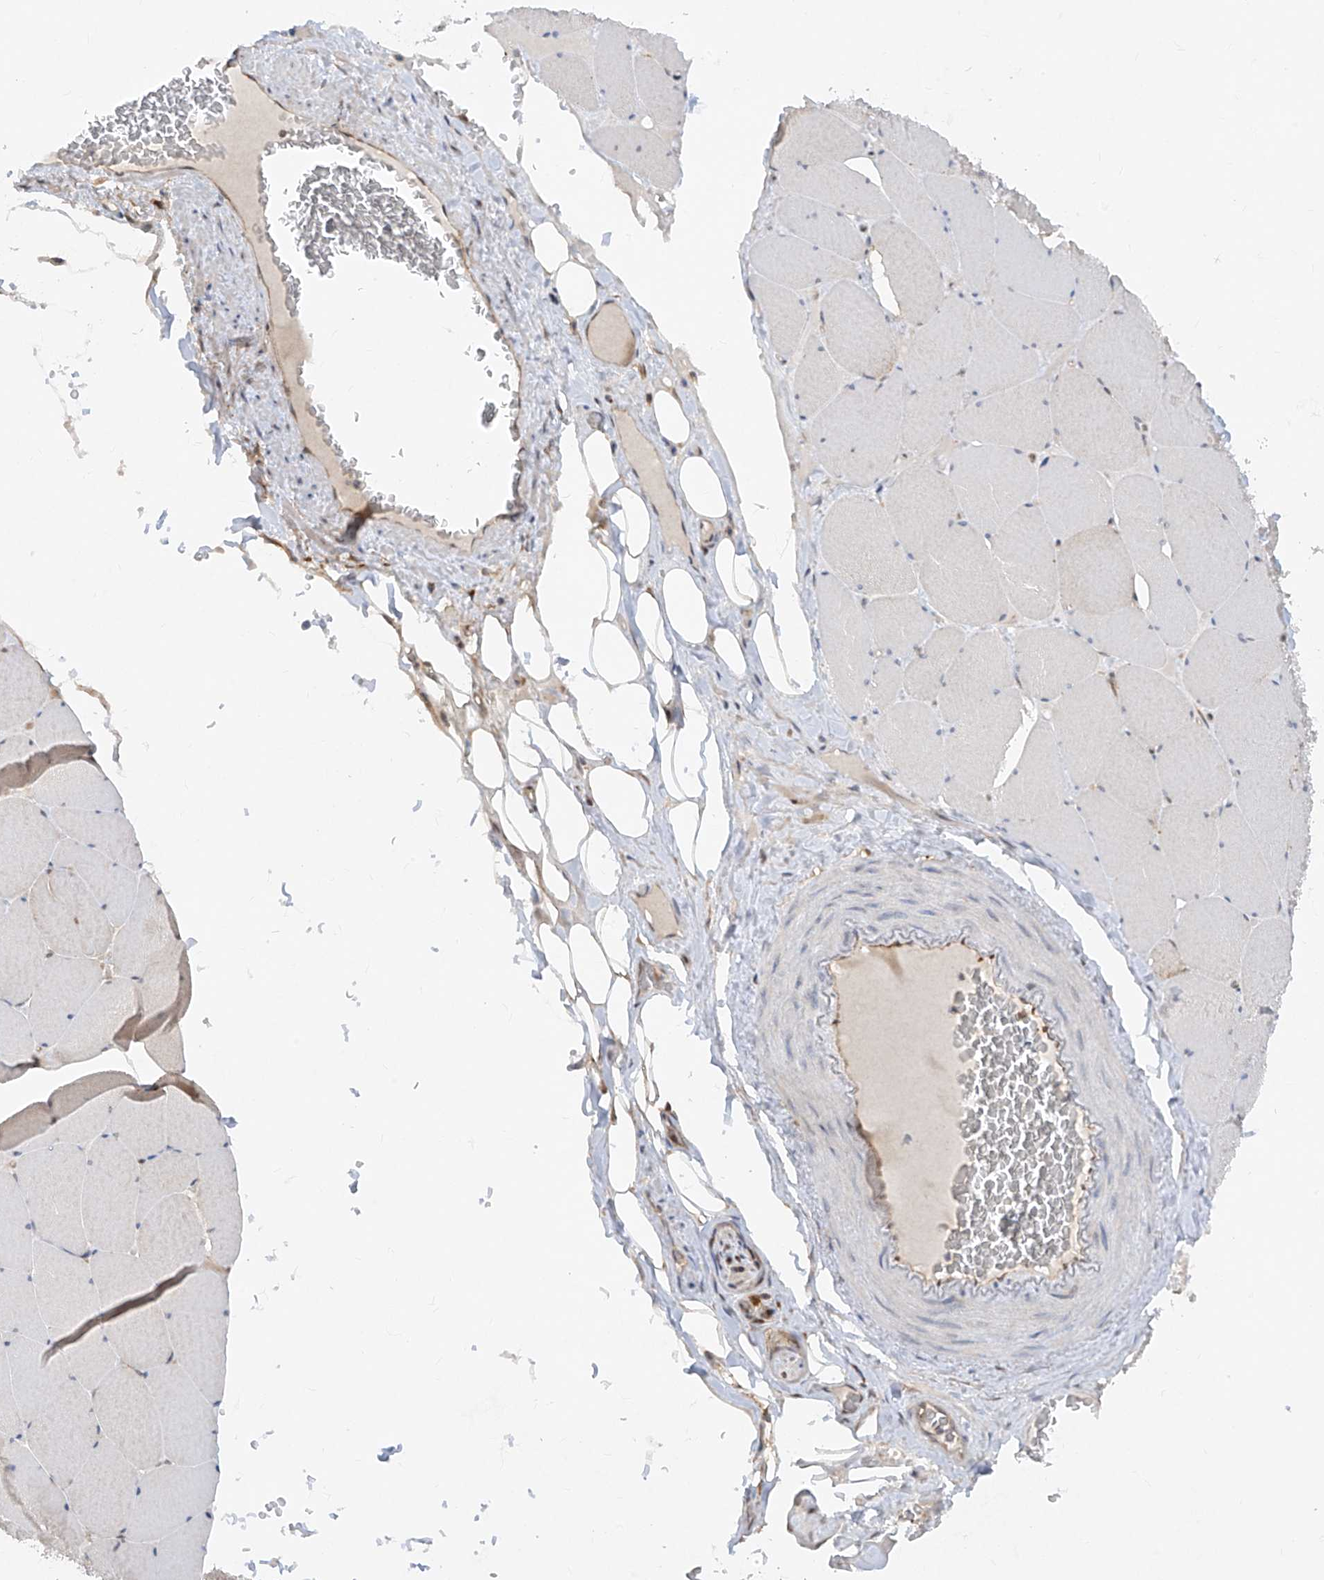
{"staining": {"intensity": "weak", "quantity": "<25%", "location": "cytoplasmic/membranous"}, "tissue": "skeletal muscle", "cell_type": "Myocytes", "image_type": "normal", "snomed": [{"axis": "morphology", "description": "Normal tissue, NOS"}, {"axis": "topography", "description": "Skeletal muscle"}, {"axis": "topography", "description": "Head-Neck"}], "caption": "Myocytes show no significant protein expression in unremarkable skeletal muscle. (DAB (3,3'-diaminobenzidine) immunohistochemistry, high magnification).", "gene": "ZNF358", "patient": {"sex": "male", "age": 66}}